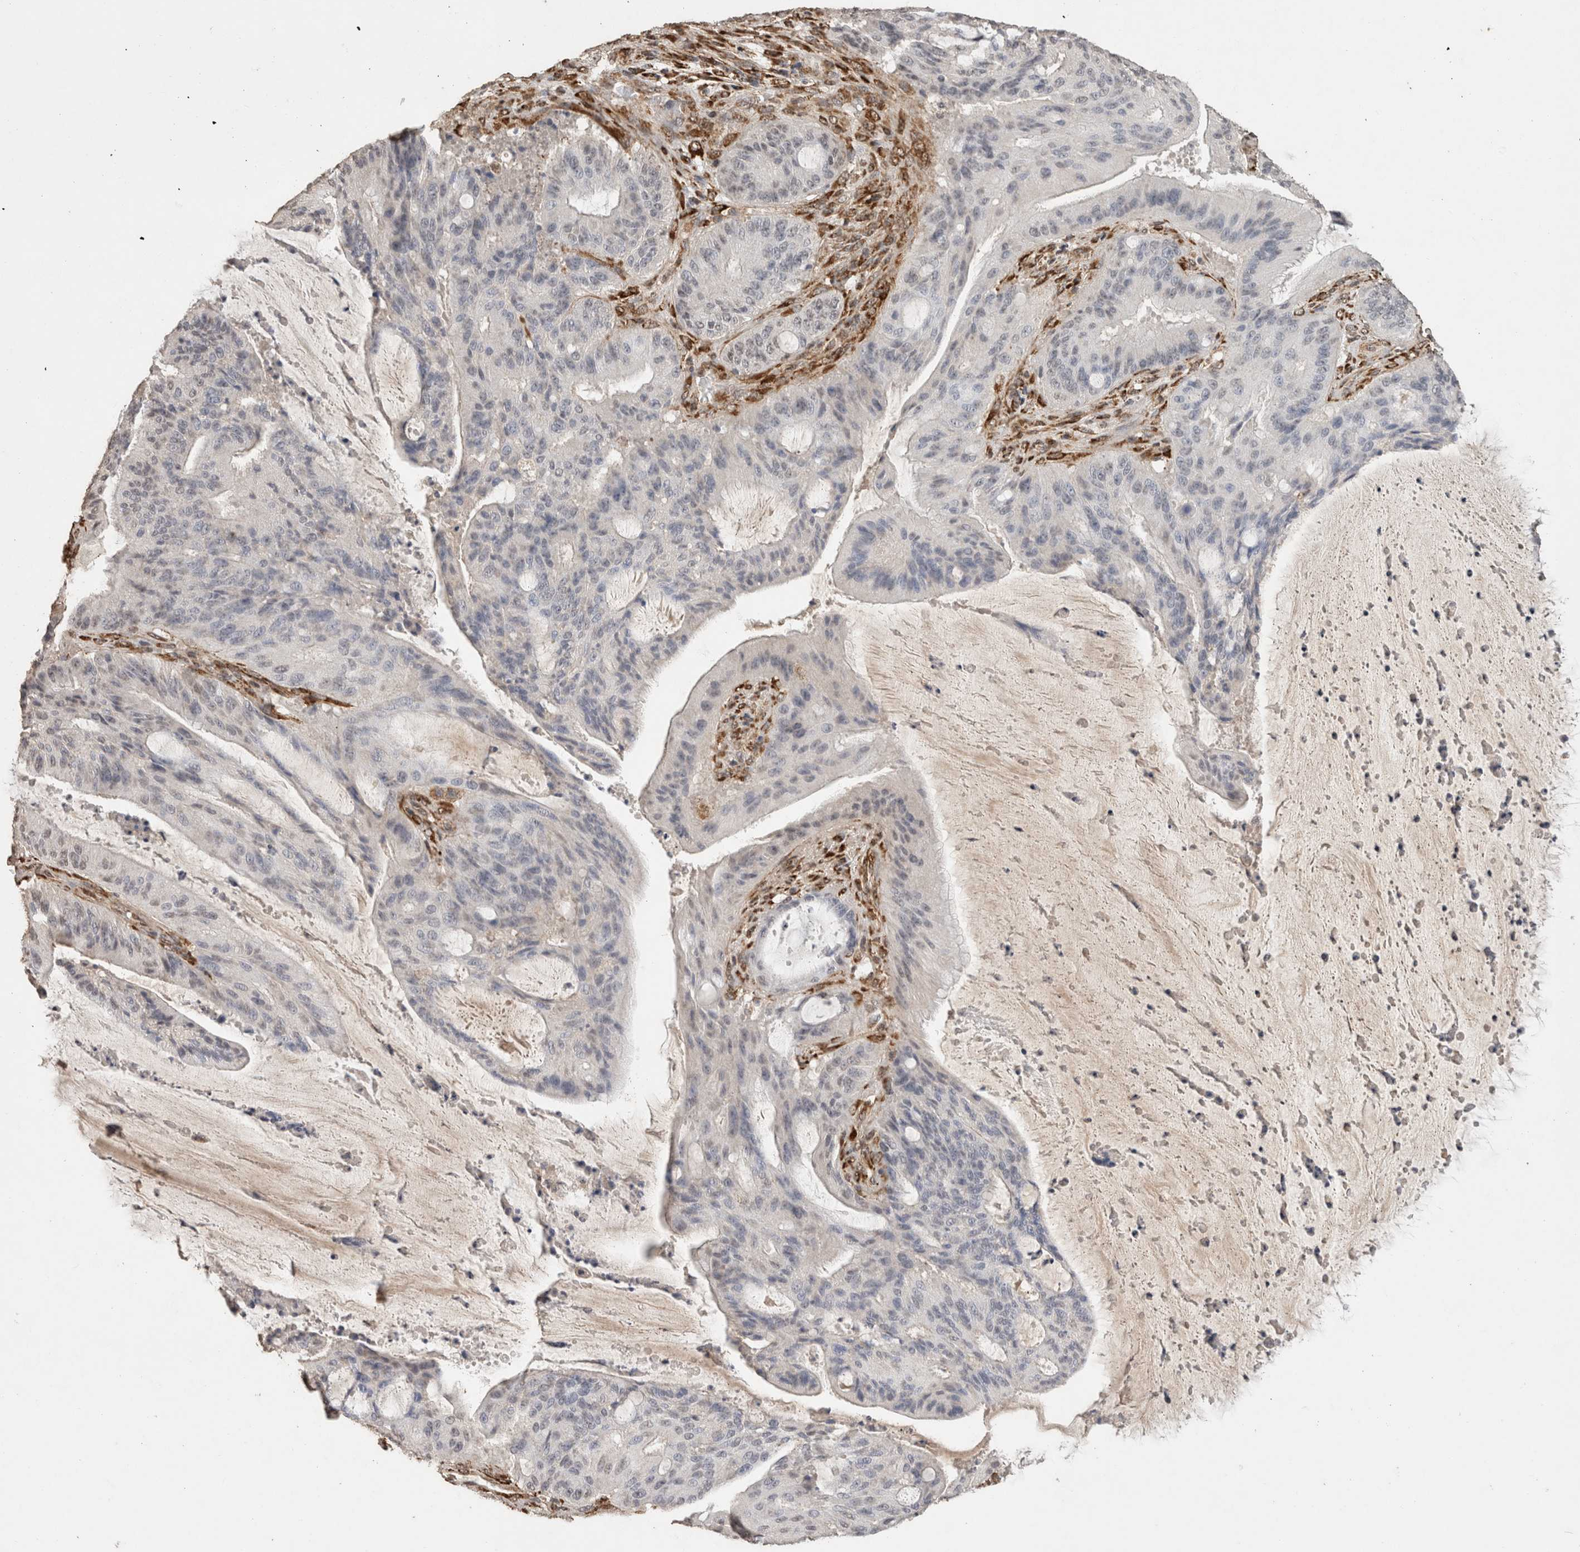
{"staining": {"intensity": "negative", "quantity": "none", "location": "none"}, "tissue": "liver cancer", "cell_type": "Tumor cells", "image_type": "cancer", "snomed": [{"axis": "morphology", "description": "Normal tissue, NOS"}, {"axis": "morphology", "description": "Cholangiocarcinoma"}, {"axis": "topography", "description": "Liver"}, {"axis": "topography", "description": "Peripheral nerve tissue"}], "caption": "Immunohistochemistry photomicrograph of neoplastic tissue: human cholangiocarcinoma (liver) stained with DAB (3,3'-diaminobenzidine) demonstrates no significant protein staining in tumor cells.", "gene": "C1QTNF5", "patient": {"sex": "female", "age": 73}}